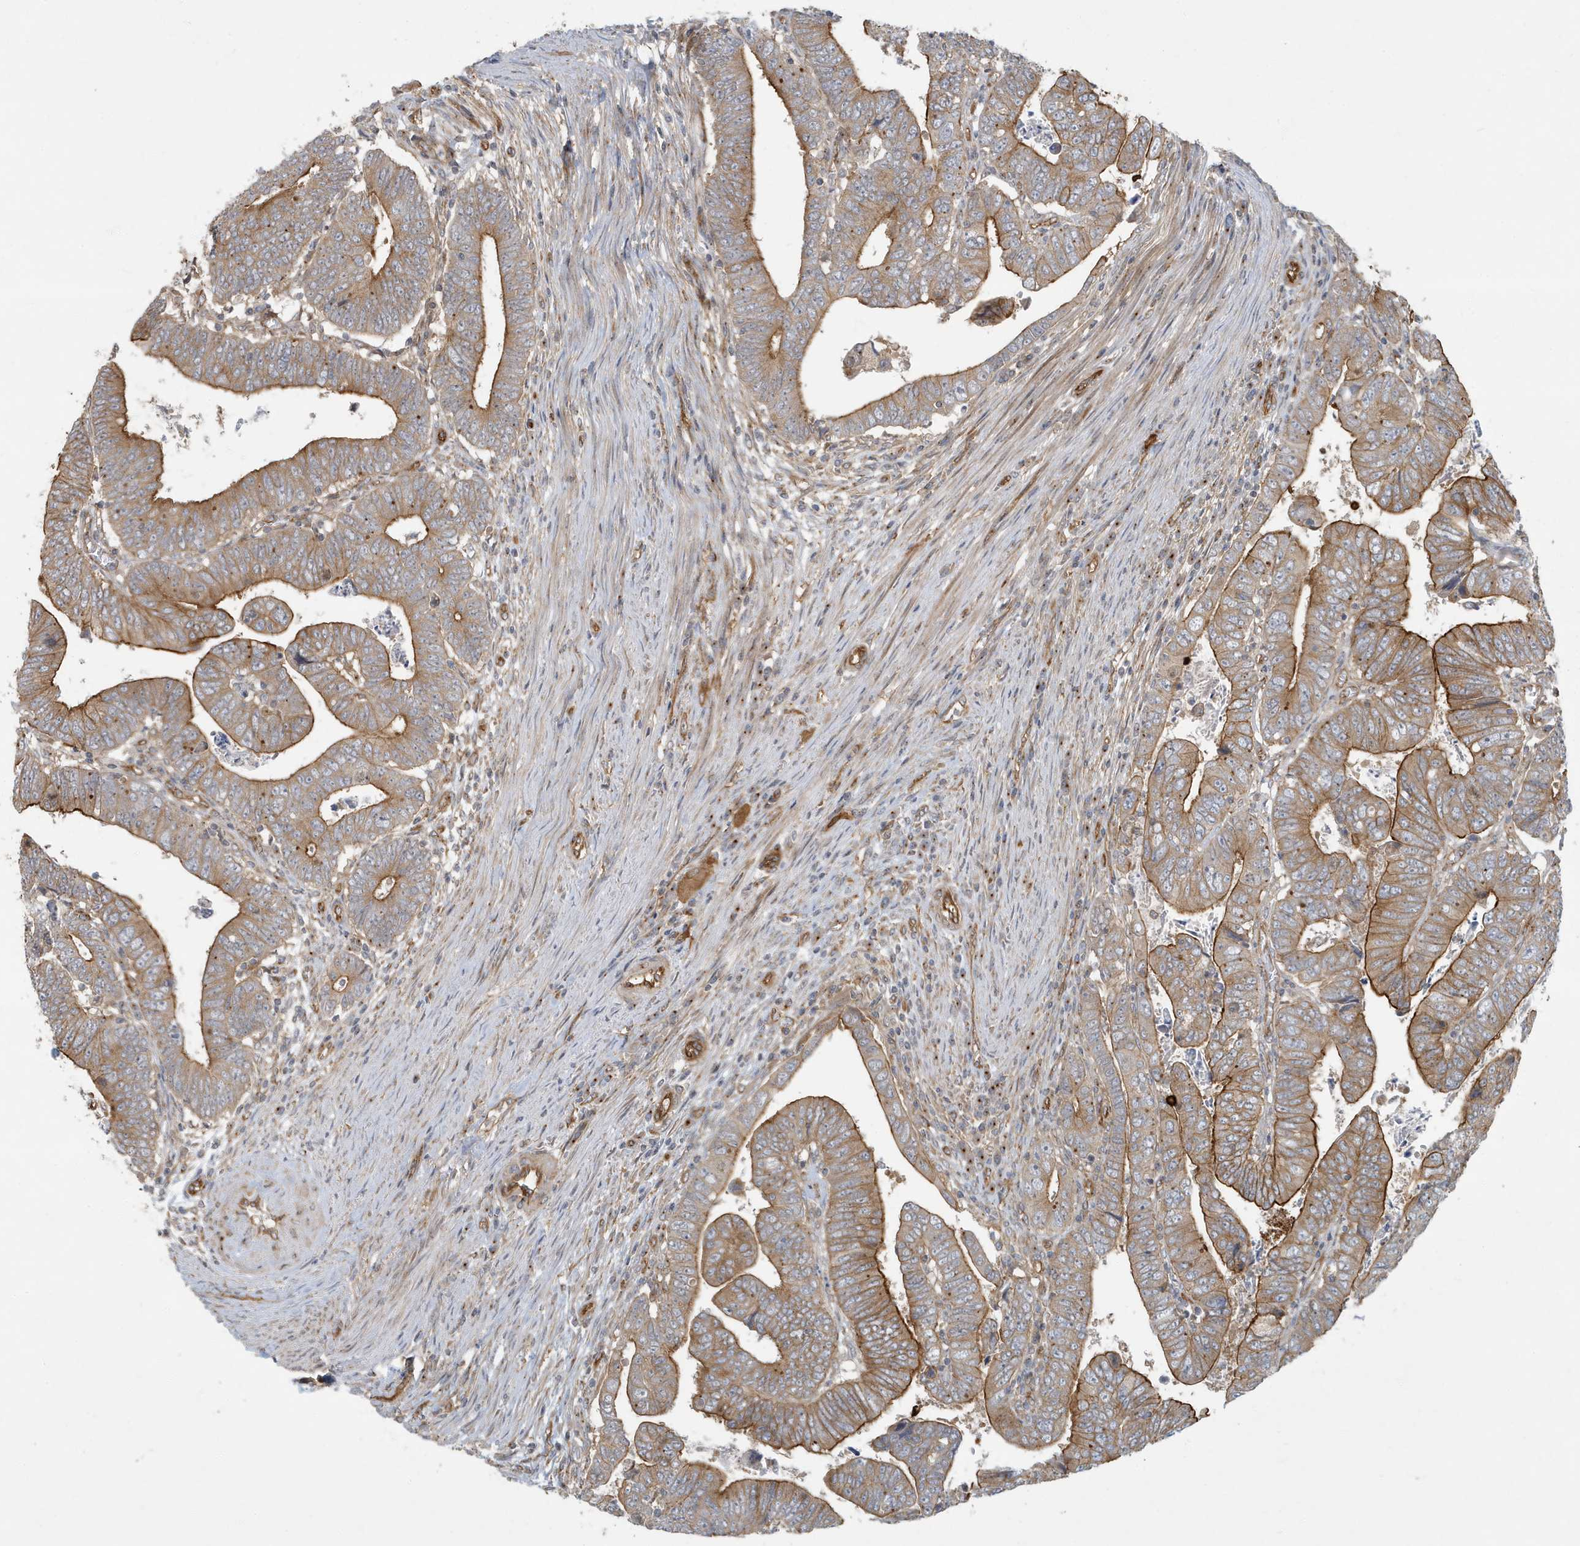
{"staining": {"intensity": "moderate", "quantity": ">75%", "location": "cytoplasmic/membranous"}, "tissue": "colorectal cancer", "cell_type": "Tumor cells", "image_type": "cancer", "snomed": [{"axis": "morphology", "description": "Normal tissue, NOS"}, {"axis": "morphology", "description": "Adenocarcinoma, NOS"}, {"axis": "topography", "description": "Rectum"}], "caption": "A brown stain highlights moderate cytoplasmic/membranous staining of a protein in human colorectal cancer (adenocarcinoma) tumor cells.", "gene": "ATP23", "patient": {"sex": "female", "age": 65}}